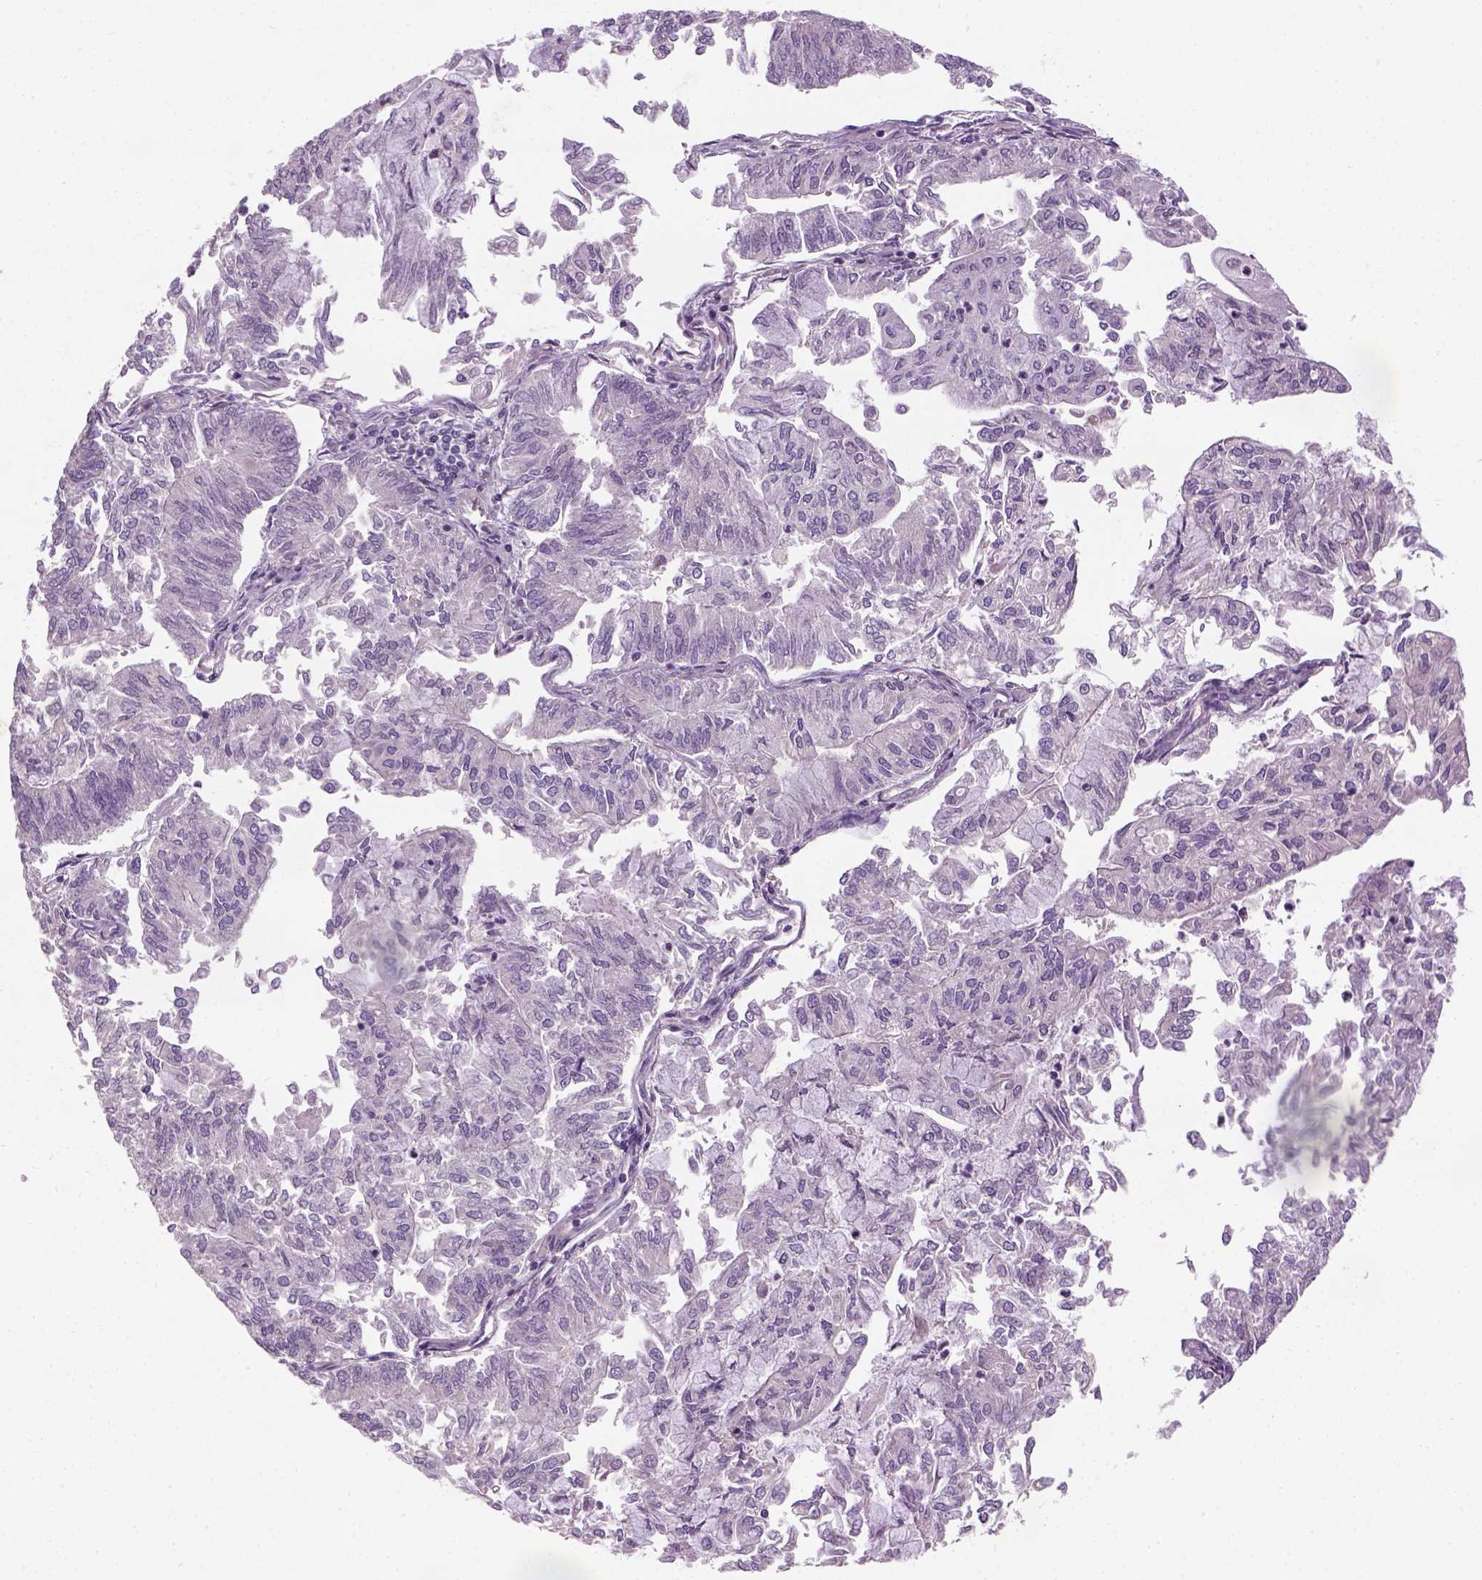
{"staining": {"intensity": "negative", "quantity": "none", "location": "none"}, "tissue": "endometrial cancer", "cell_type": "Tumor cells", "image_type": "cancer", "snomed": [{"axis": "morphology", "description": "Adenocarcinoma, NOS"}, {"axis": "topography", "description": "Endometrium"}], "caption": "This micrograph is of endometrial cancer (adenocarcinoma) stained with IHC to label a protein in brown with the nuclei are counter-stained blue. There is no staining in tumor cells. (Stains: DAB (3,3'-diaminobenzidine) IHC with hematoxylin counter stain, Microscopy: brightfield microscopy at high magnification).", "gene": "NUDT6", "patient": {"sex": "female", "age": 59}}